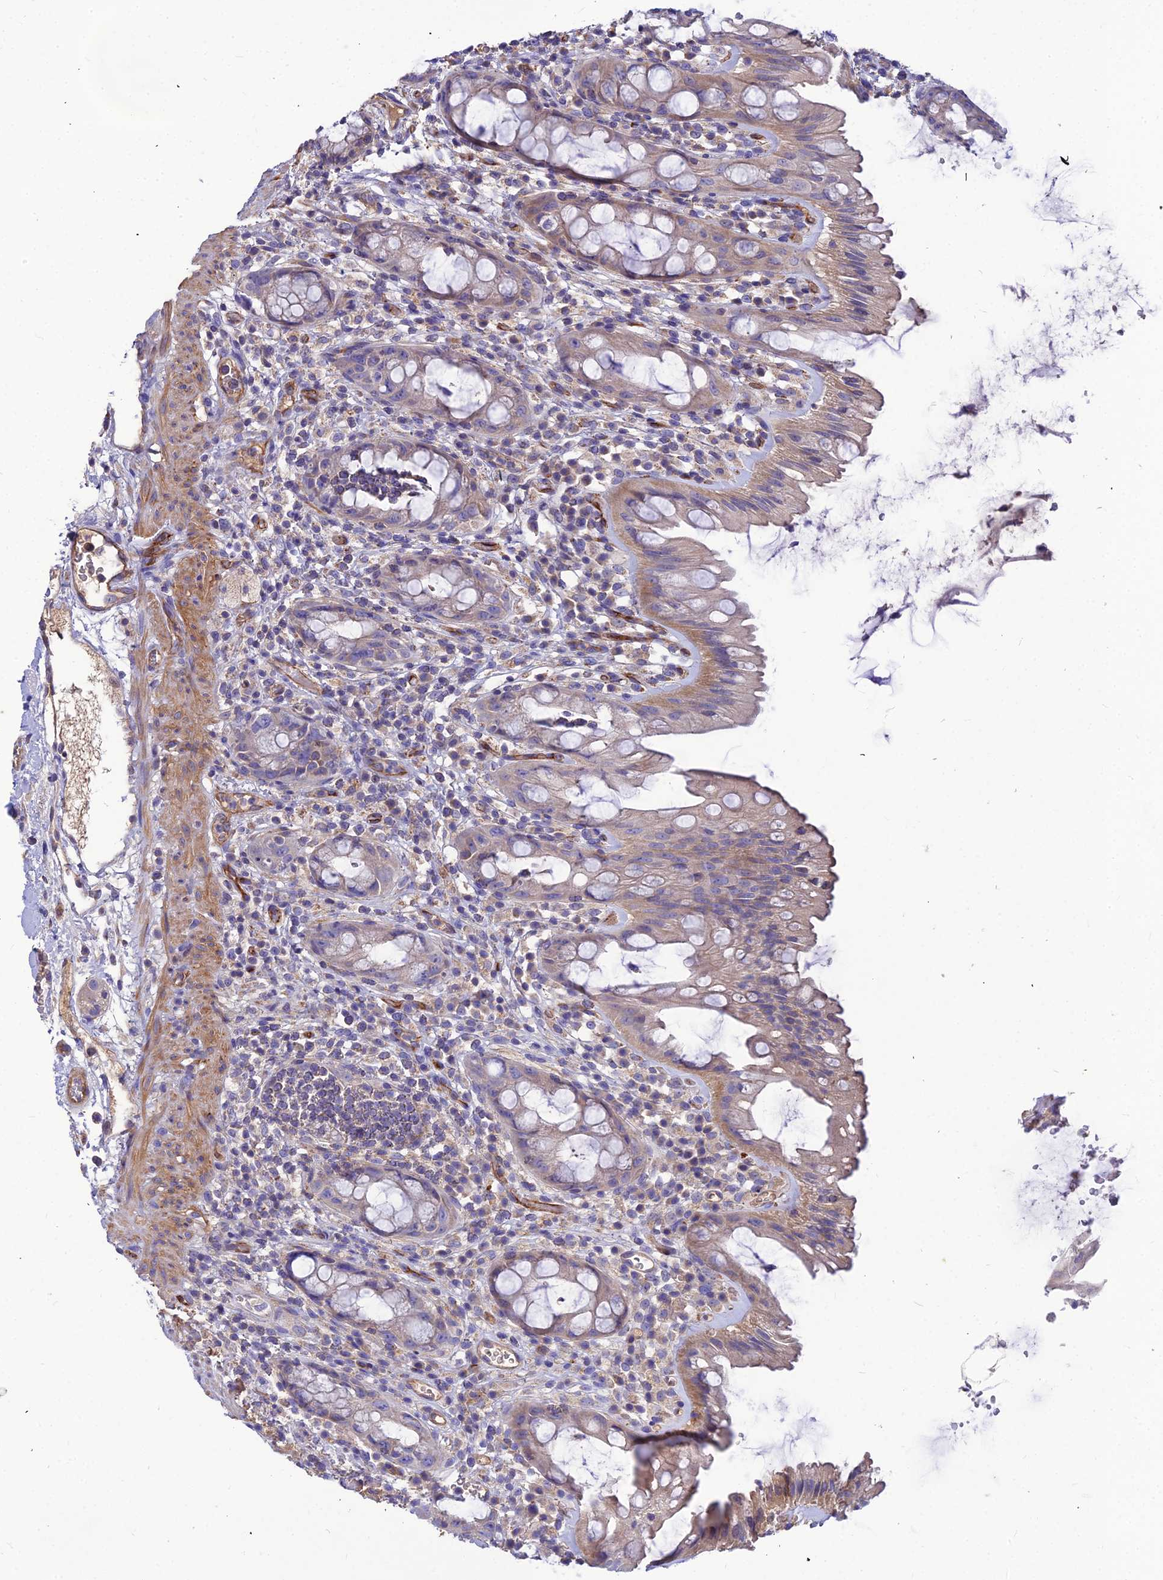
{"staining": {"intensity": "weak", "quantity": "25%-75%", "location": "cytoplasmic/membranous"}, "tissue": "rectum", "cell_type": "Glandular cells", "image_type": "normal", "snomed": [{"axis": "morphology", "description": "Normal tissue, NOS"}, {"axis": "topography", "description": "Rectum"}], "caption": "High-power microscopy captured an IHC photomicrograph of benign rectum, revealing weak cytoplasmic/membranous staining in about 25%-75% of glandular cells.", "gene": "ASPHD1", "patient": {"sex": "female", "age": 57}}